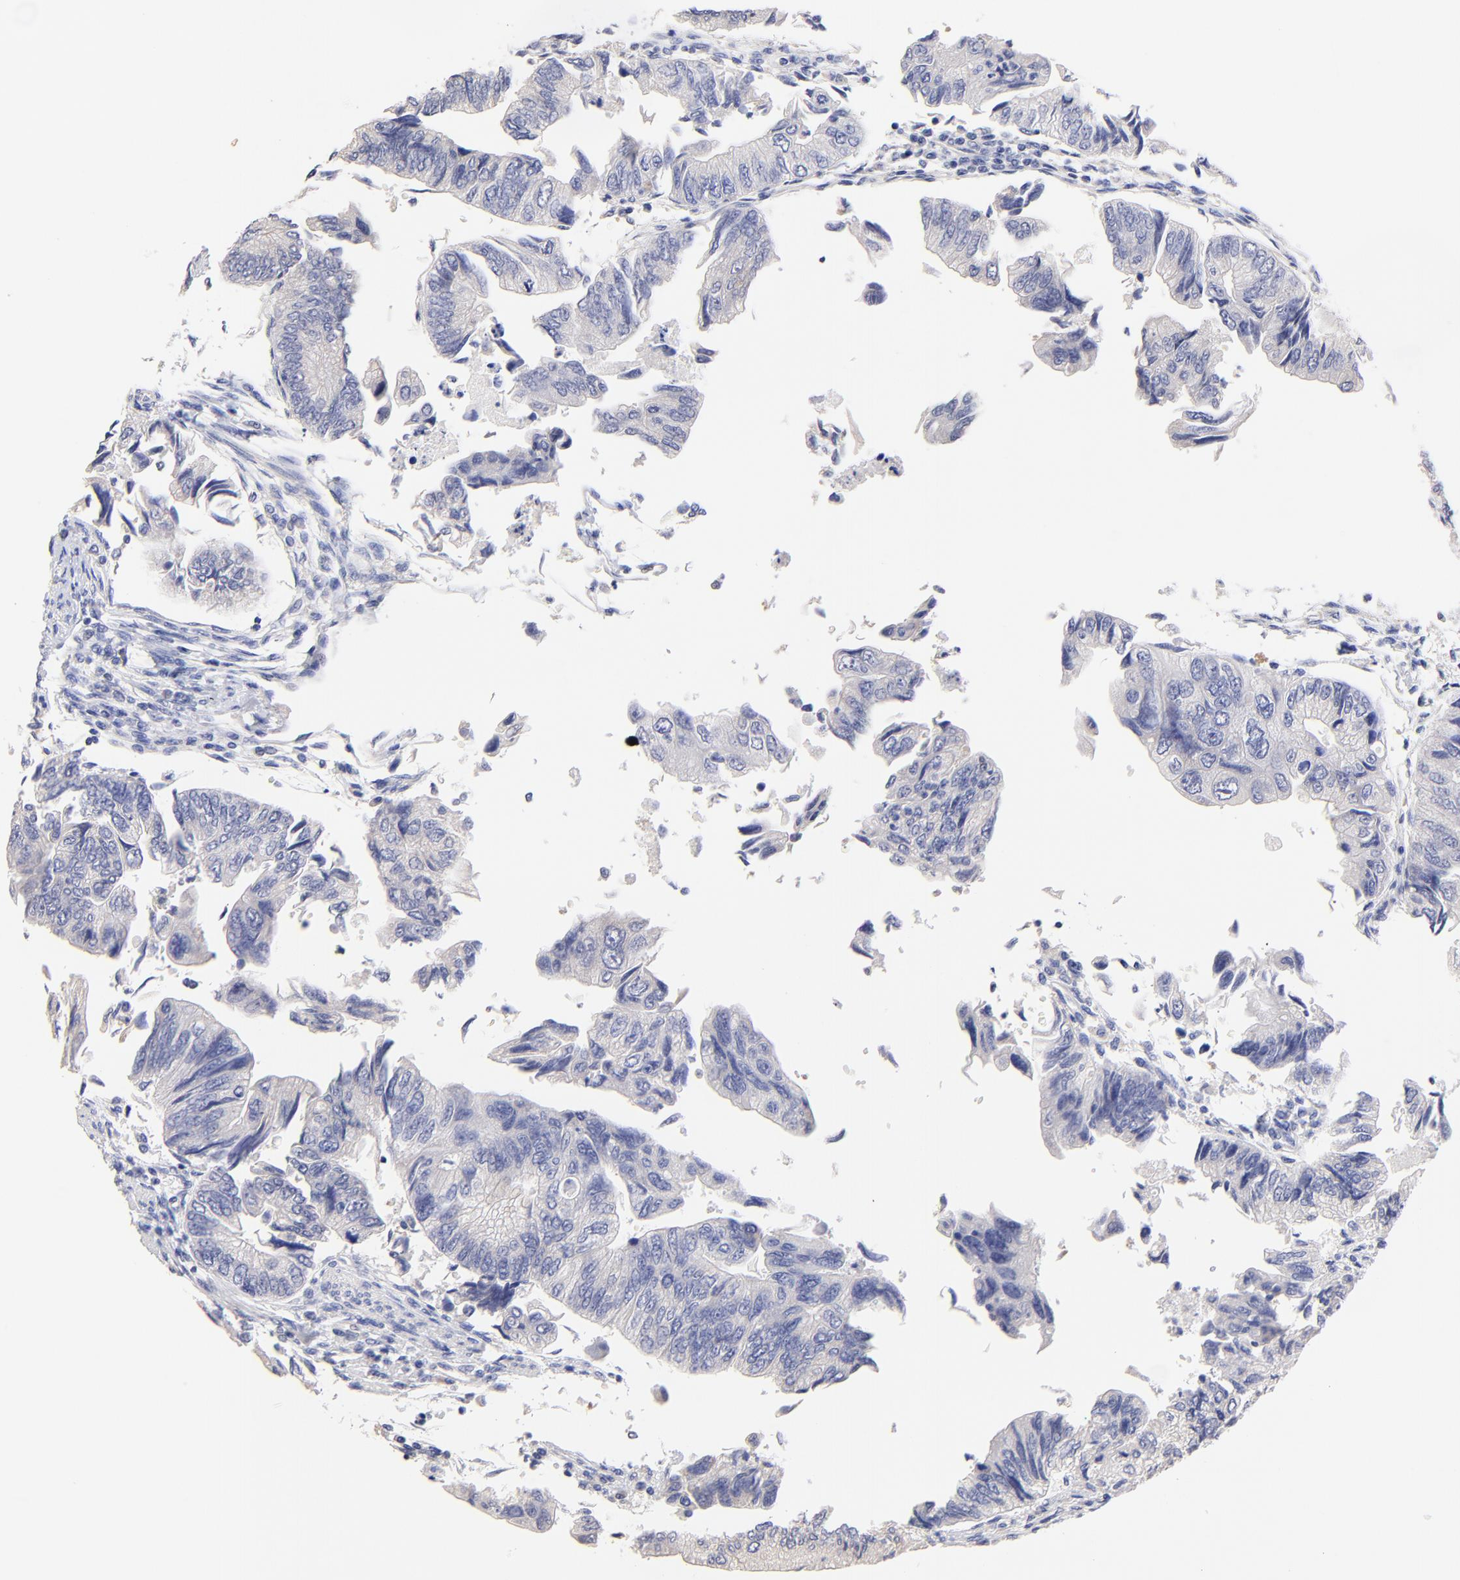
{"staining": {"intensity": "weak", "quantity": "<25%", "location": "cytoplasmic/membranous"}, "tissue": "colorectal cancer", "cell_type": "Tumor cells", "image_type": "cancer", "snomed": [{"axis": "morphology", "description": "Adenocarcinoma, NOS"}, {"axis": "topography", "description": "Colon"}], "caption": "This is an immunohistochemistry image of colorectal cancer (adenocarcinoma). There is no expression in tumor cells.", "gene": "CFAP57", "patient": {"sex": "female", "age": 11}}